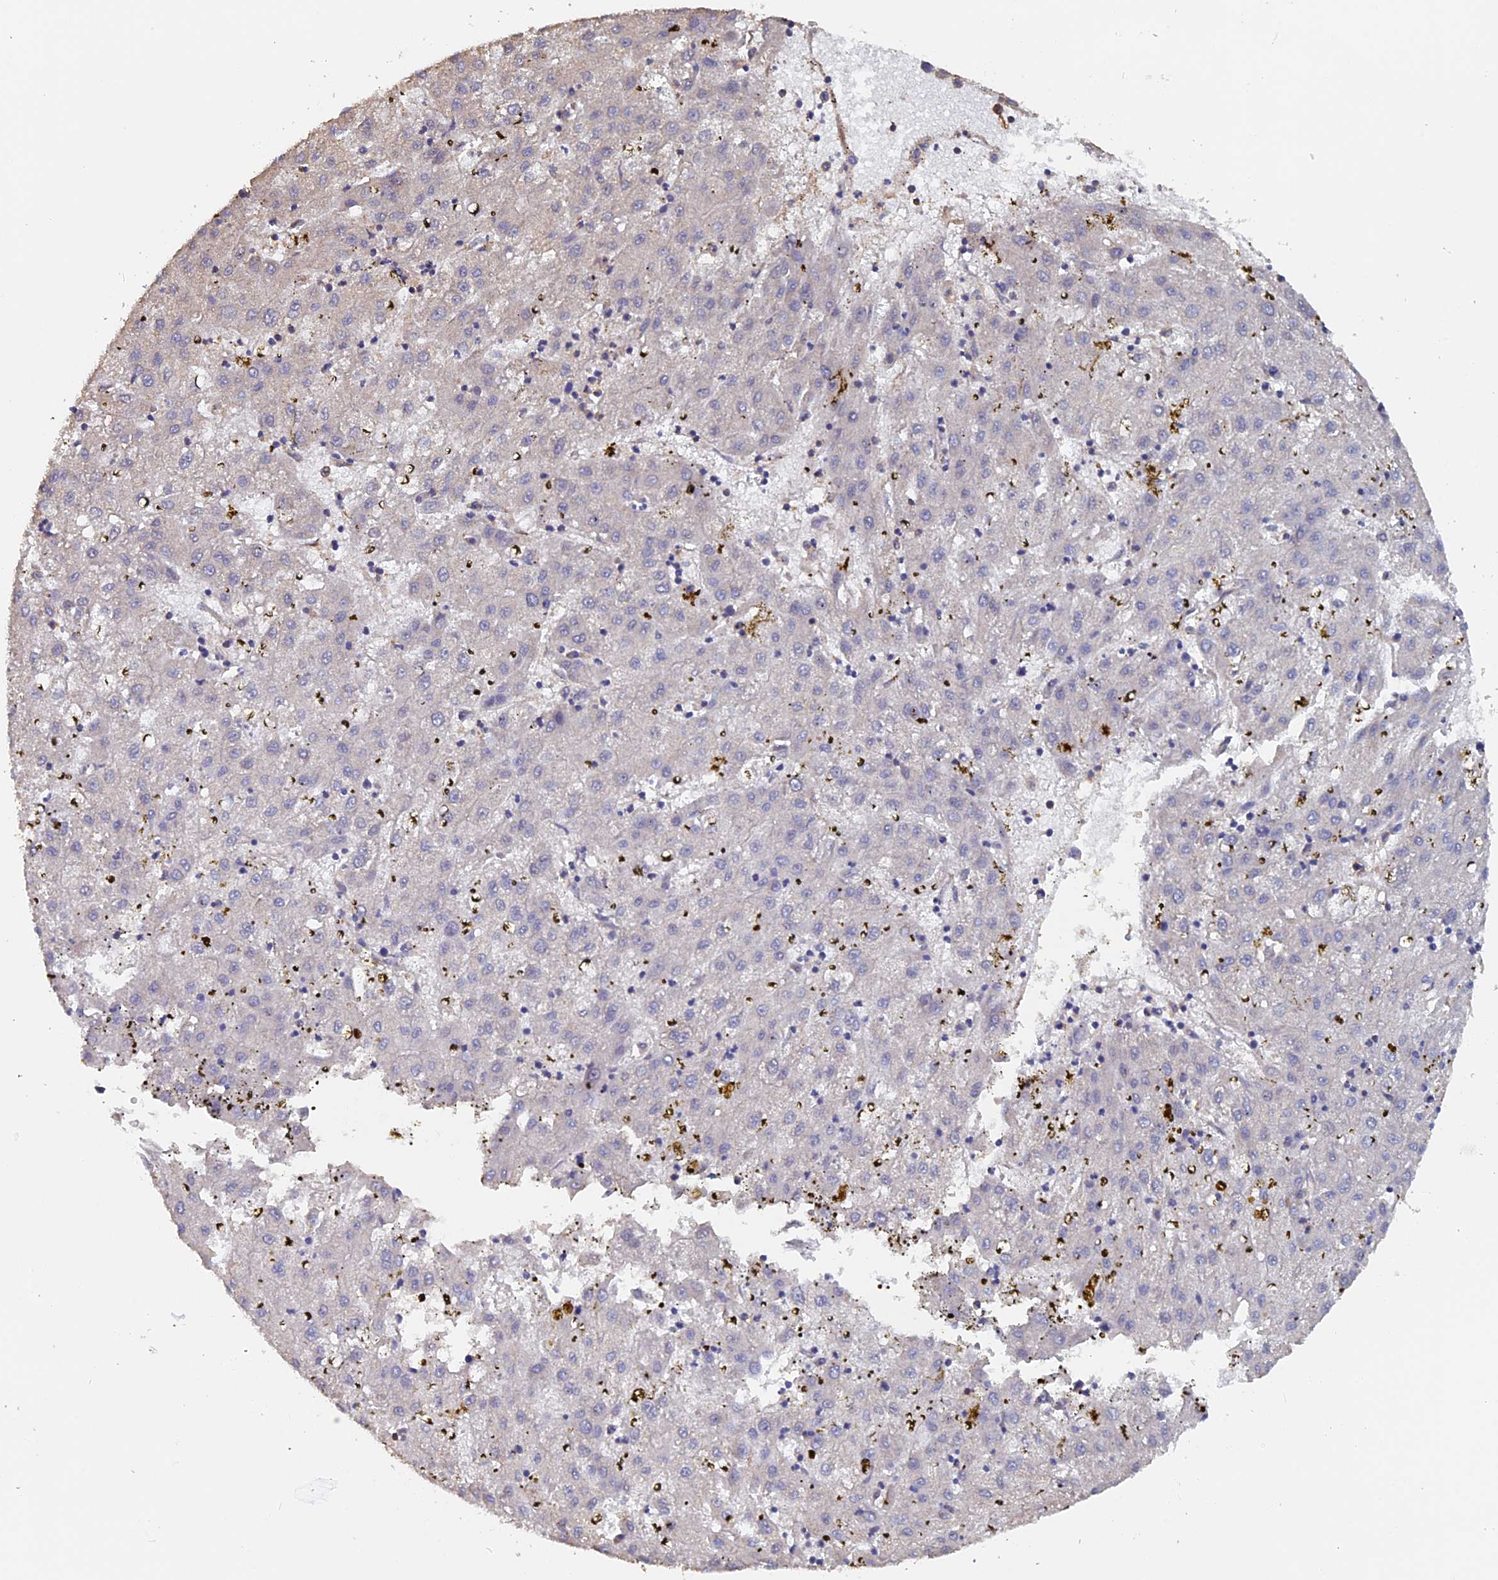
{"staining": {"intensity": "negative", "quantity": "none", "location": "none"}, "tissue": "liver cancer", "cell_type": "Tumor cells", "image_type": "cancer", "snomed": [{"axis": "morphology", "description": "Carcinoma, Hepatocellular, NOS"}, {"axis": "topography", "description": "Liver"}], "caption": "The immunohistochemistry photomicrograph has no significant expression in tumor cells of liver cancer (hepatocellular carcinoma) tissue.", "gene": "PIGQ", "patient": {"sex": "male", "age": 72}}